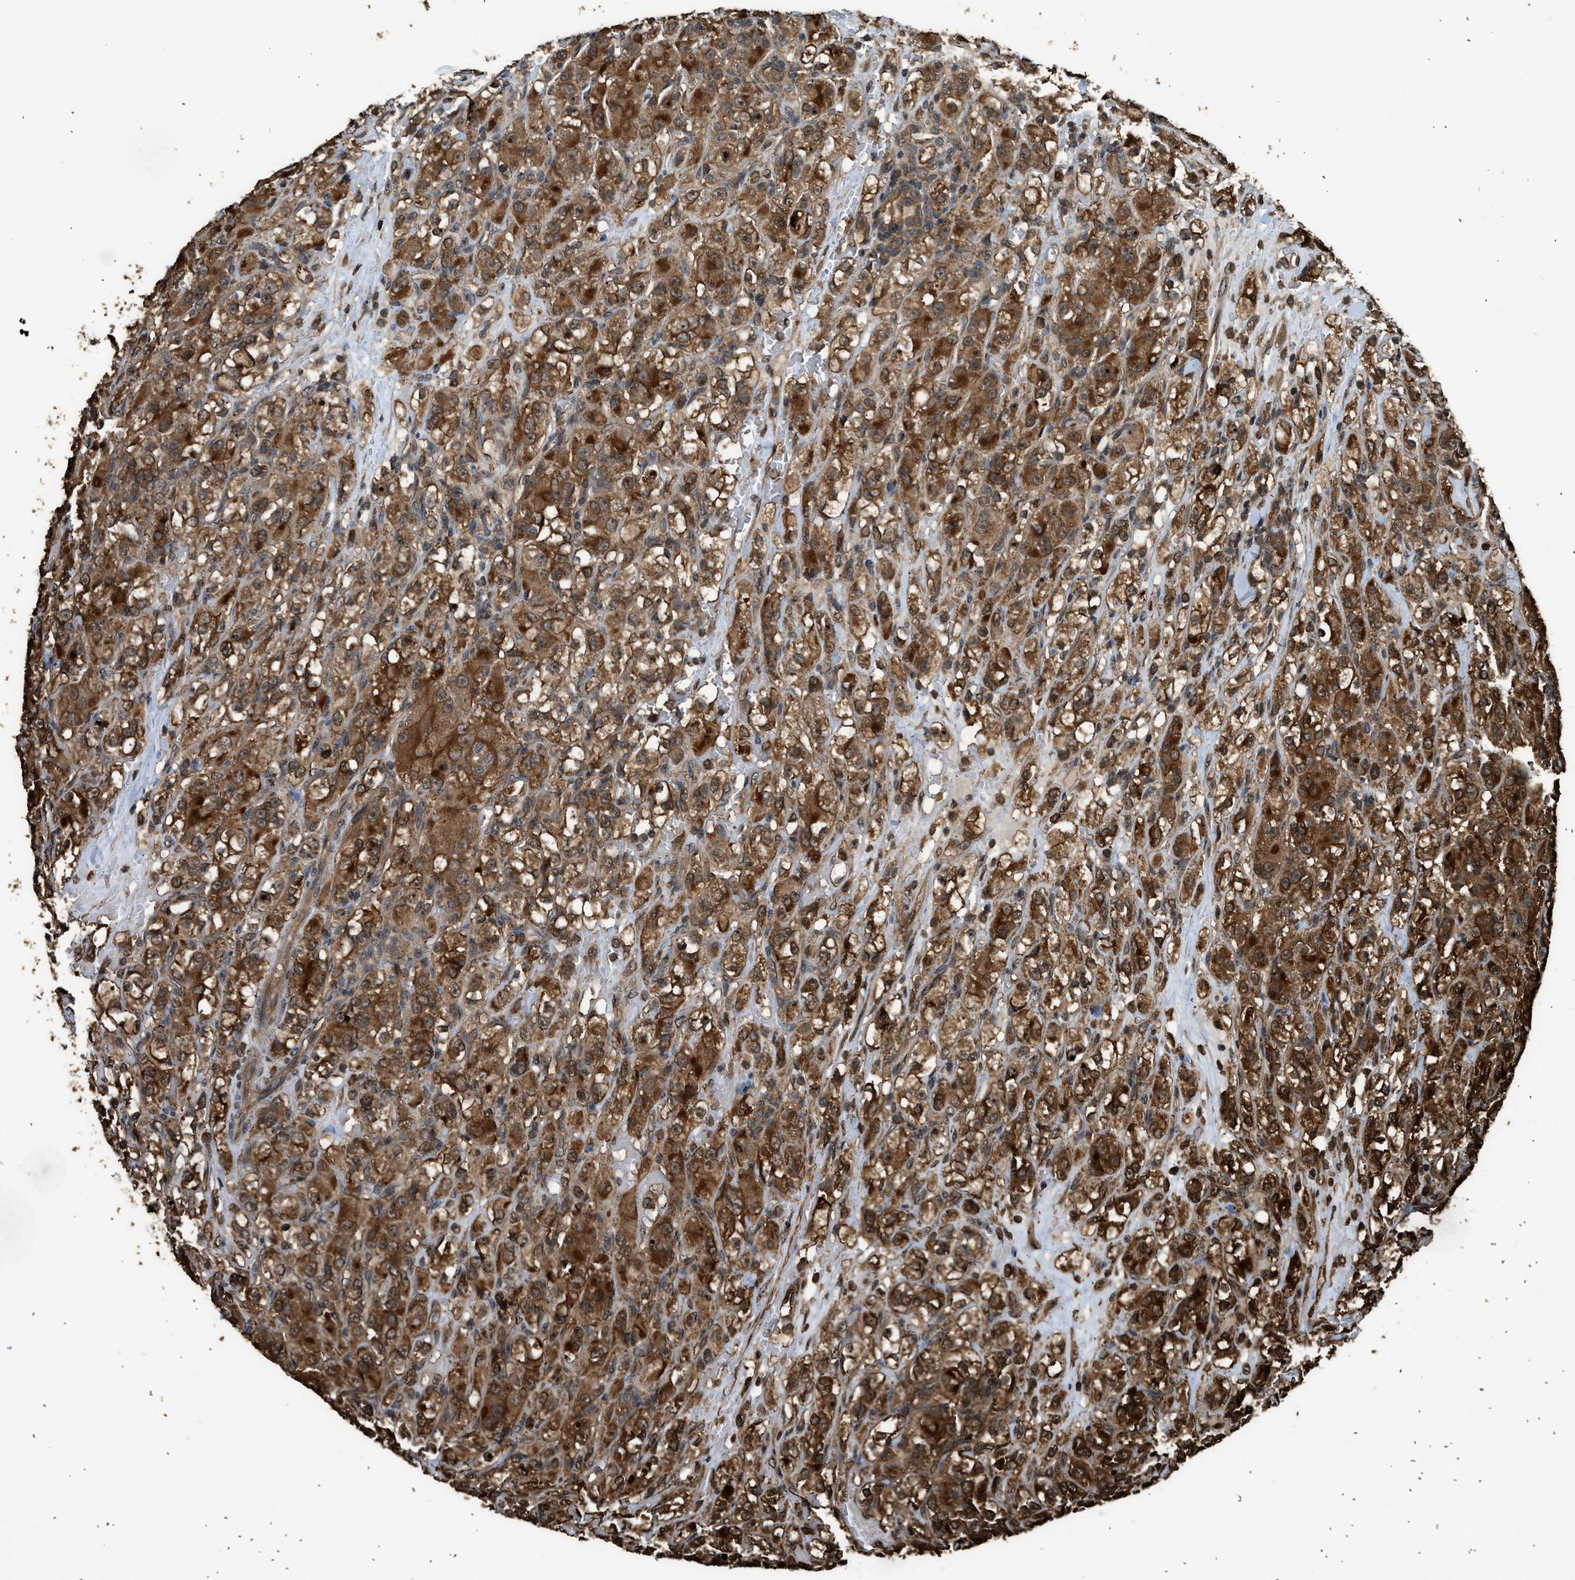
{"staining": {"intensity": "strong", "quantity": ">75%", "location": "cytoplasmic/membranous"}, "tissue": "renal cancer", "cell_type": "Tumor cells", "image_type": "cancer", "snomed": [{"axis": "morphology", "description": "Adenocarcinoma, NOS"}, {"axis": "topography", "description": "Kidney"}], "caption": "Human renal adenocarcinoma stained with a brown dye displays strong cytoplasmic/membranous positive positivity in about >75% of tumor cells.", "gene": "MYBL2", "patient": {"sex": "male", "age": 61}}